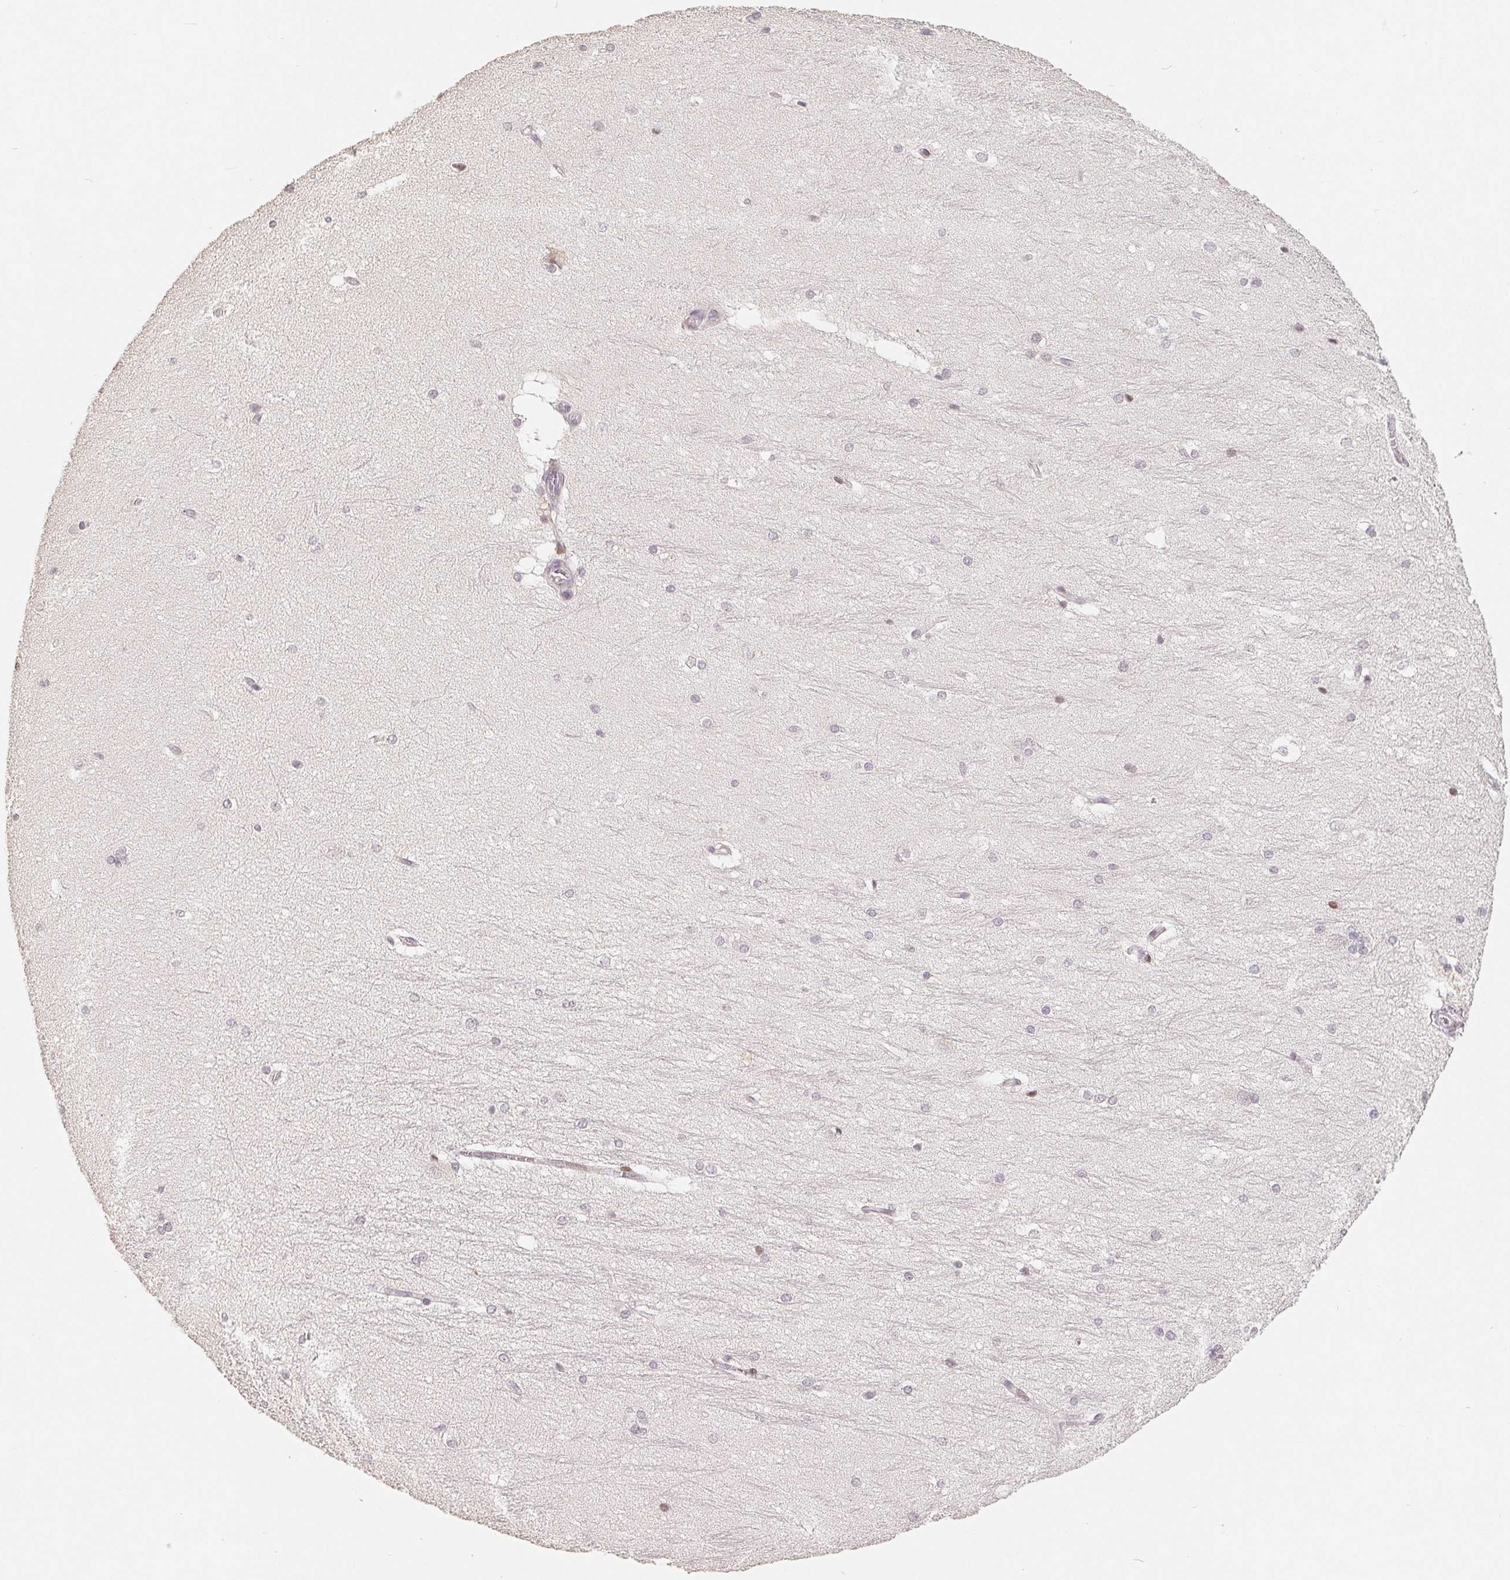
{"staining": {"intensity": "negative", "quantity": "none", "location": "none"}, "tissue": "hippocampus", "cell_type": "Glial cells", "image_type": "normal", "snomed": [{"axis": "morphology", "description": "Normal tissue, NOS"}, {"axis": "topography", "description": "Cerebral cortex"}, {"axis": "topography", "description": "Hippocampus"}], "caption": "High magnification brightfield microscopy of normal hippocampus stained with DAB (3,3'-diaminobenzidine) (brown) and counterstained with hematoxylin (blue): glial cells show no significant staining.", "gene": "CCDC138", "patient": {"sex": "female", "age": 19}}